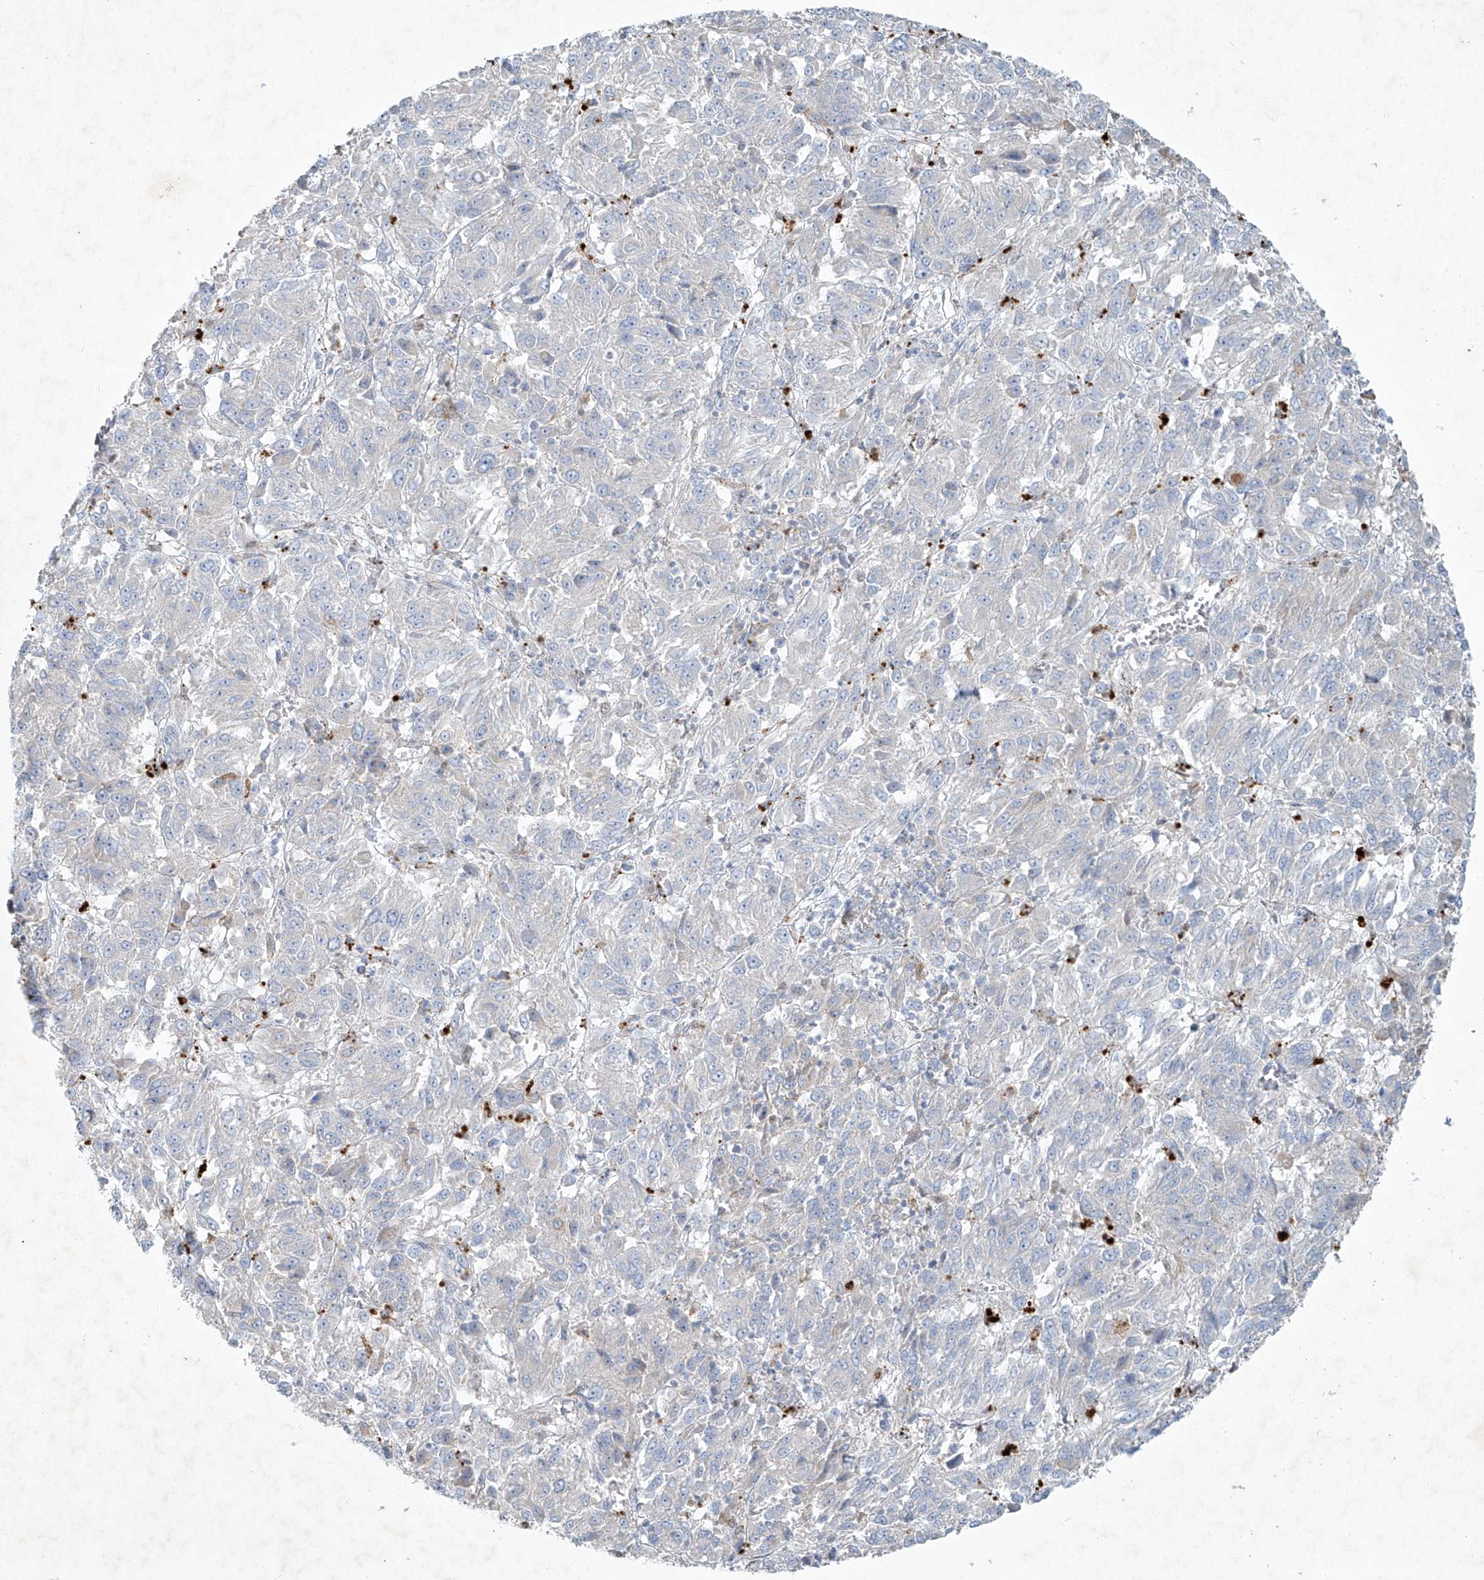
{"staining": {"intensity": "negative", "quantity": "none", "location": "none"}, "tissue": "melanoma", "cell_type": "Tumor cells", "image_type": "cancer", "snomed": [{"axis": "morphology", "description": "Malignant melanoma, Metastatic site"}, {"axis": "topography", "description": "Lung"}], "caption": "Protein analysis of melanoma exhibits no significant staining in tumor cells.", "gene": "TUBE1", "patient": {"sex": "male", "age": 64}}